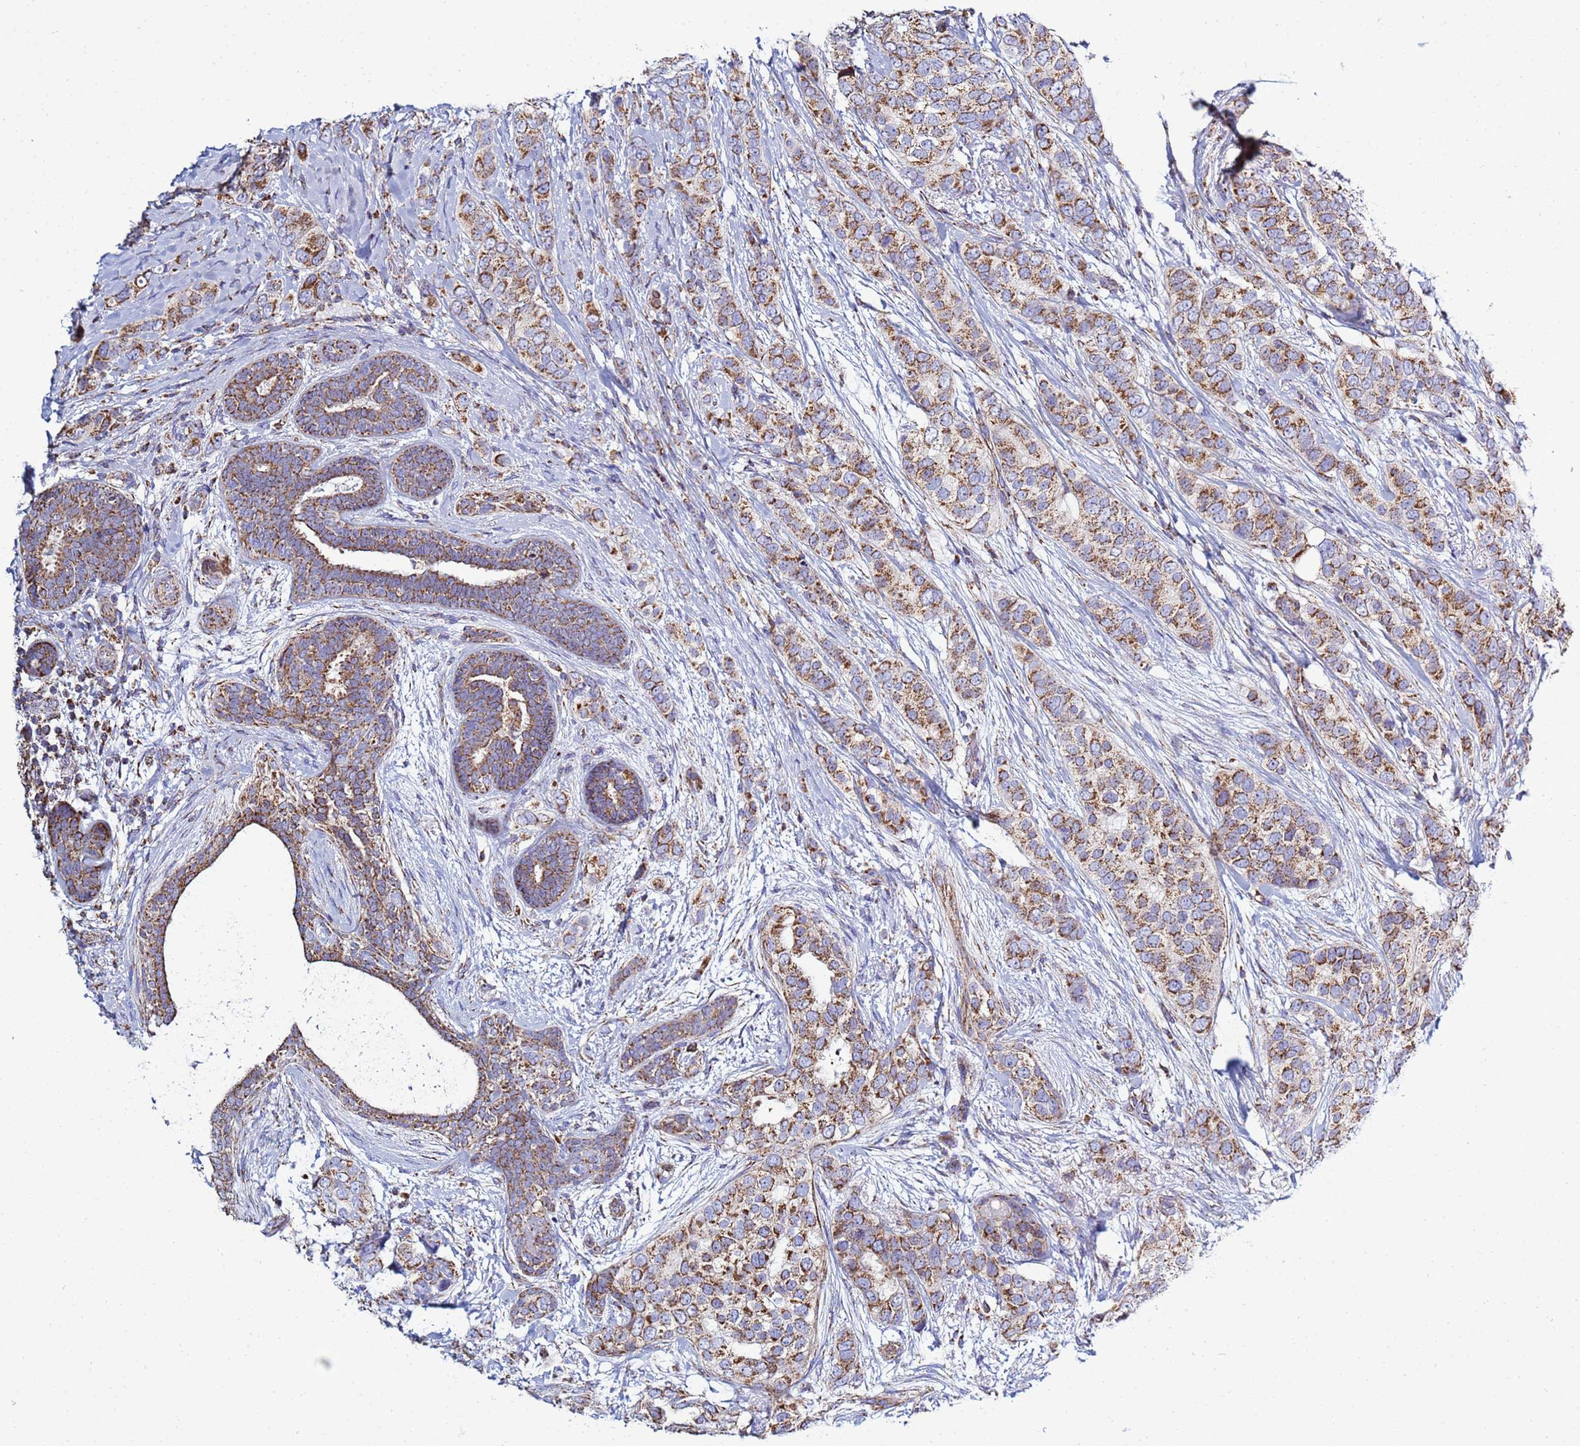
{"staining": {"intensity": "strong", "quantity": ">75%", "location": "cytoplasmic/membranous"}, "tissue": "breast cancer", "cell_type": "Tumor cells", "image_type": "cancer", "snomed": [{"axis": "morphology", "description": "Lobular carcinoma"}, {"axis": "topography", "description": "Breast"}], "caption": "The photomicrograph displays staining of breast lobular carcinoma, revealing strong cytoplasmic/membranous protein expression (brown color) within tumor cells.", "gene": "COQ4", "patient": {"sex": "female", "age": 51}}